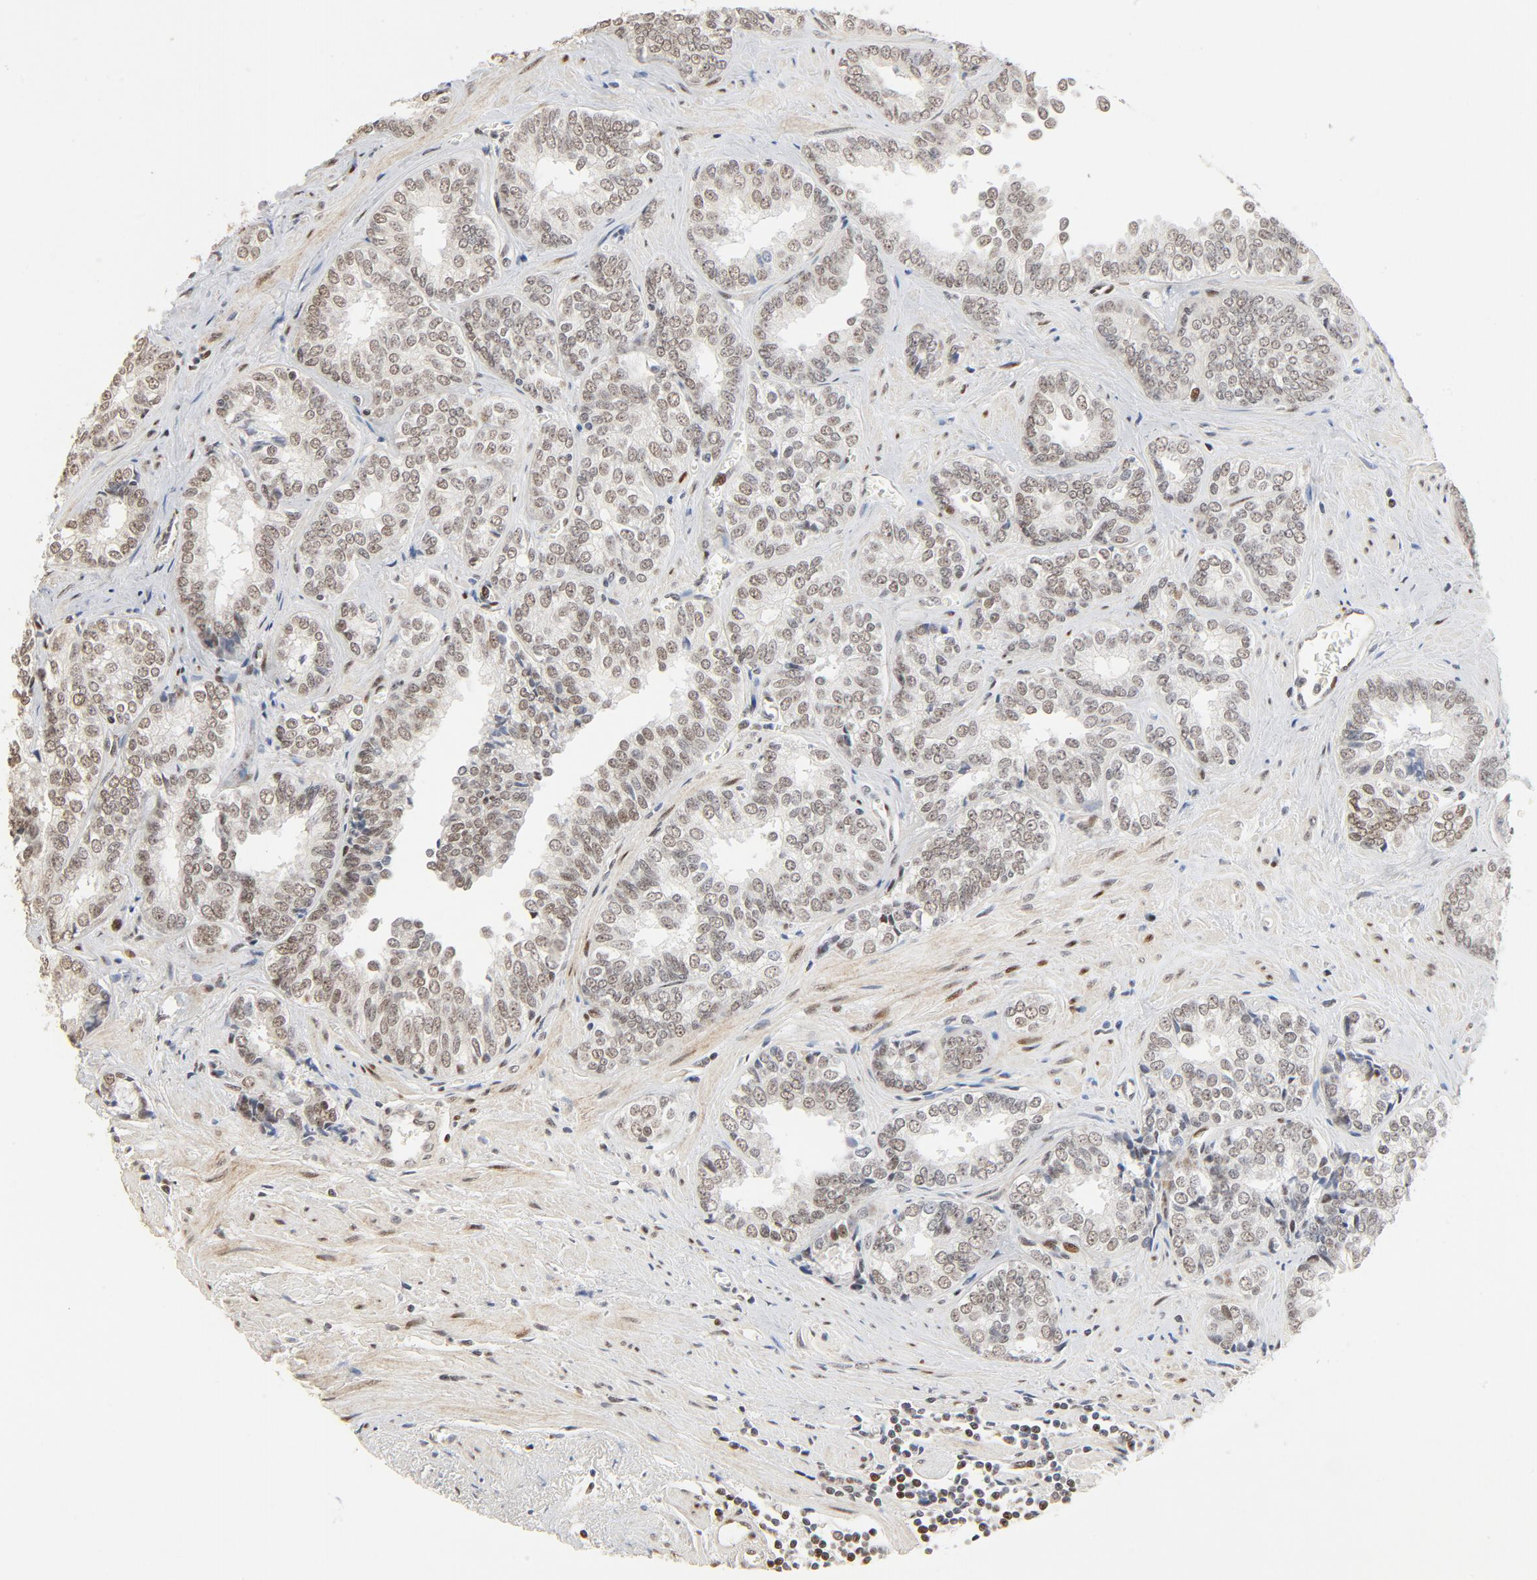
{"staining": {"intensity": "weak", "quantity": "25%-75%", "location": "nuclear"}, "tissue": "prostate cancer", "cell_type": "Tumor cells", "image_type": "cancer", "snomed": [{"axis": "morphology", "description": "Adenocarcinoma, High grade"}, {"axis": "topography", "description": "Prostate"}], "caption": "Brown immunohistochemical staining in human prostate cancer demonstrates weak nuclear expression in approximately 25%-75% of tumor cells.", "gene": "GTF2I", "patient": {"sex": "male", "age": 67}}